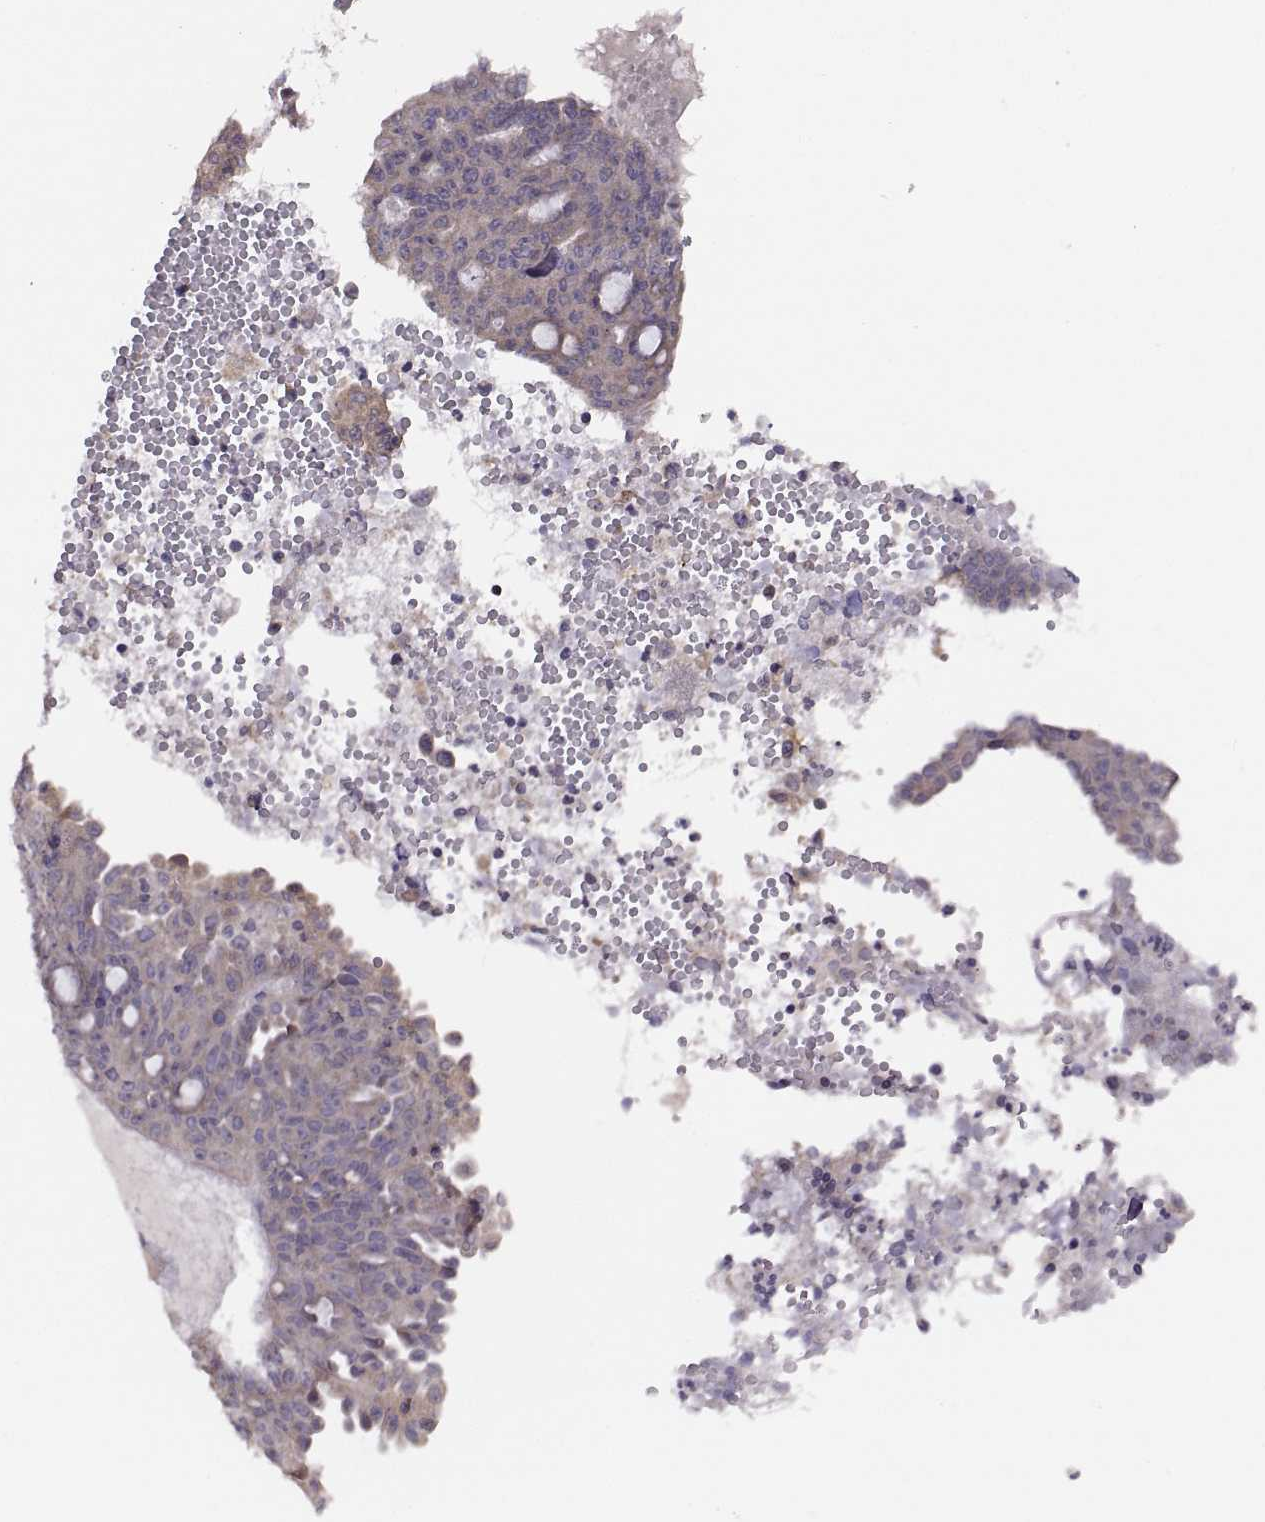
{"staining": {"intensity": "weak", "quantity": "<25%", "location": "cytoplasmic/membranous"}, "tissue": "ovarian cancer", "cell_type": "Tumor cells", "image_type": "cancer", "snomed": [{"axis": "morphology", "description": "Cystadenocarcinoma, serous, NOS"}, {"axis": "topography", "description": "Ovary"}], "caption": "DAB immunohistochemical staining of human ovarian serous cystadenocarcinoma displays no significant positivity in tumor cells.", "gene": "ACSBG2", "patient": {"sex": "female", "age": 71}}